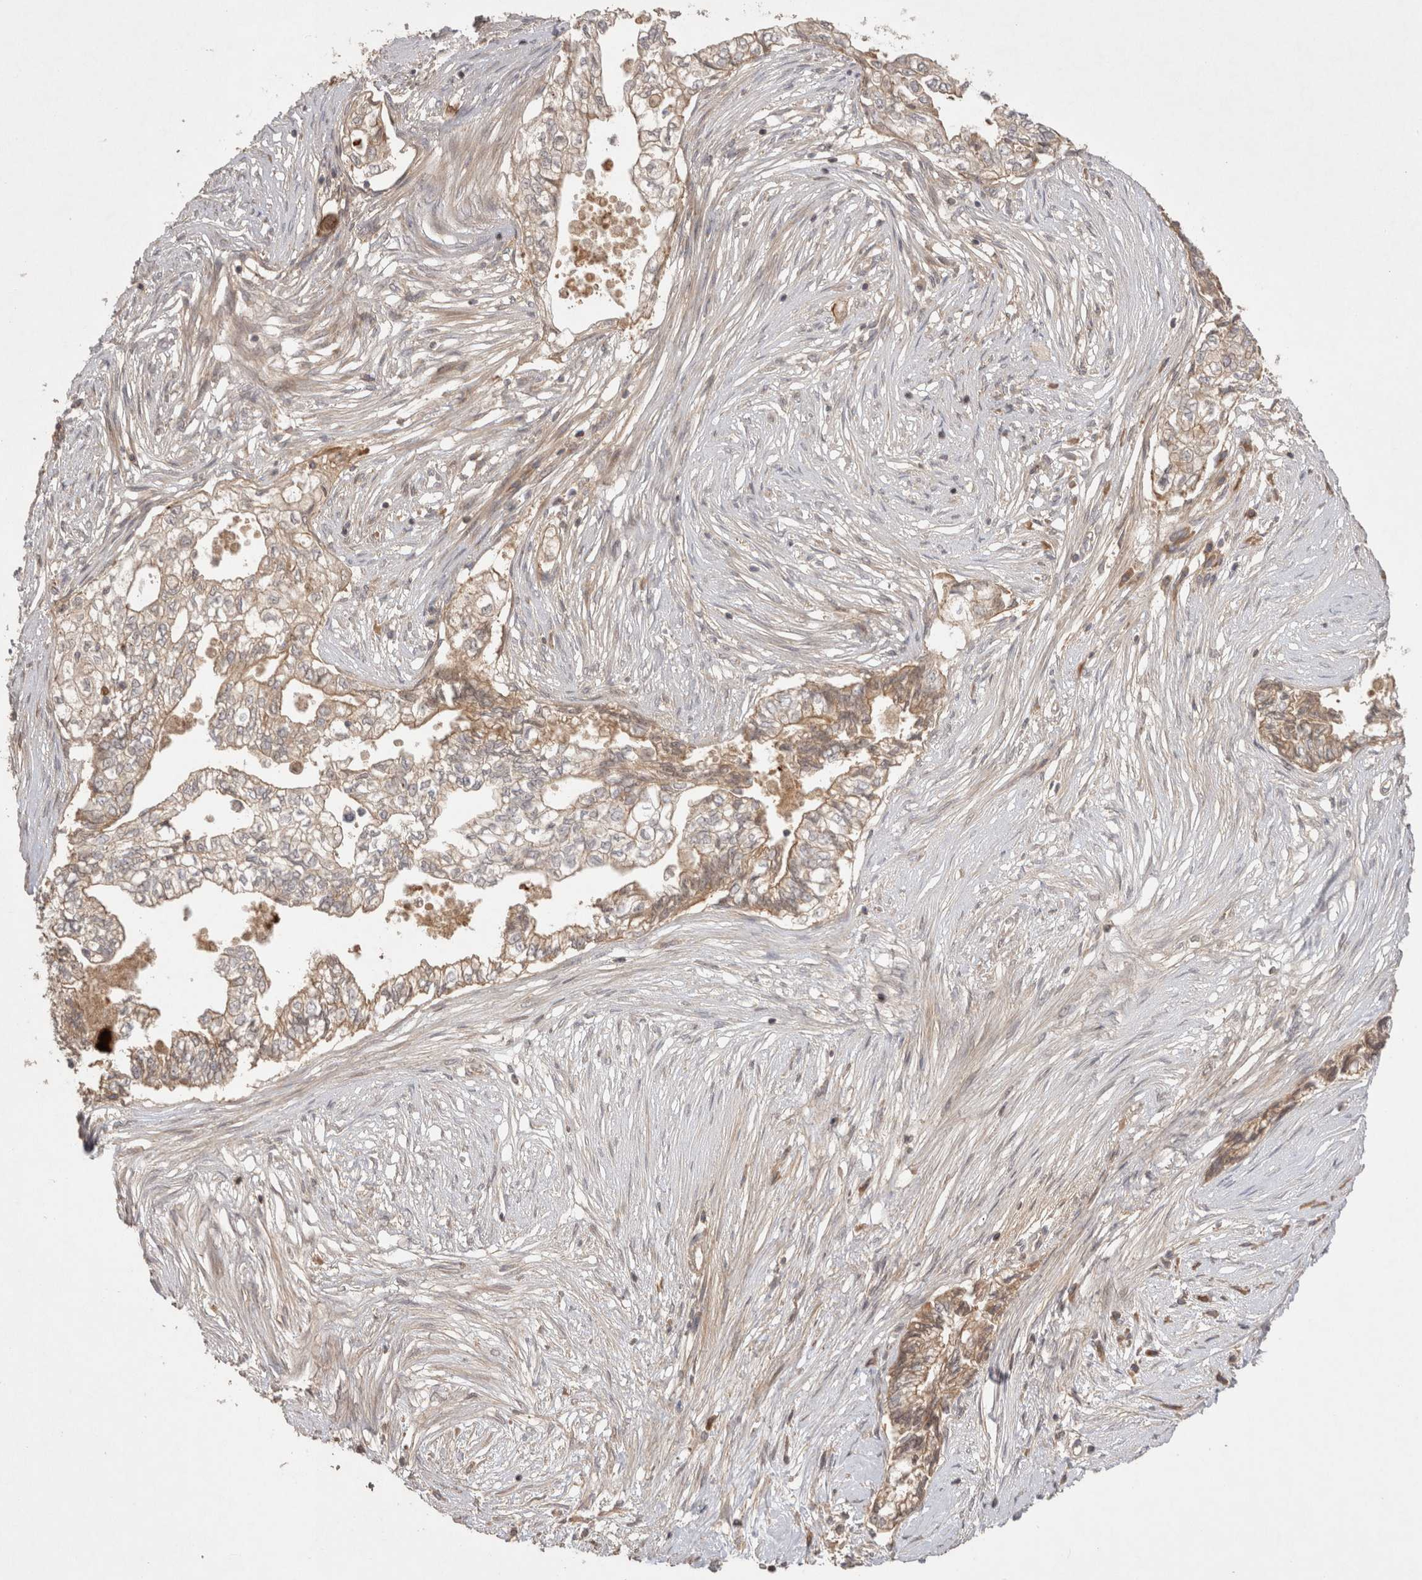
{"staining": {"intensity": "weak", "quantity": "25%-75%", "location": "cytoplasmic/membranous"}, "tissue": "pancreatic cancer", "cell_type": "Tumor cells", "image_type": "cancer", "snomed": [{"axis": "morphology", "description": "Adenocarcinoma, NOS"}, {"axis": "topography", "description": "Pancreas"}], "caption": "Immunohistochemical staining of pancreatic cancer (adenocarcinoma) shows low levels of weak cytoplasmic/membranous protein expression in approximately 25%-75% of tumor cells.", "gene": "PPP1R42", "patient": {"sex": "male", "age": 72}}